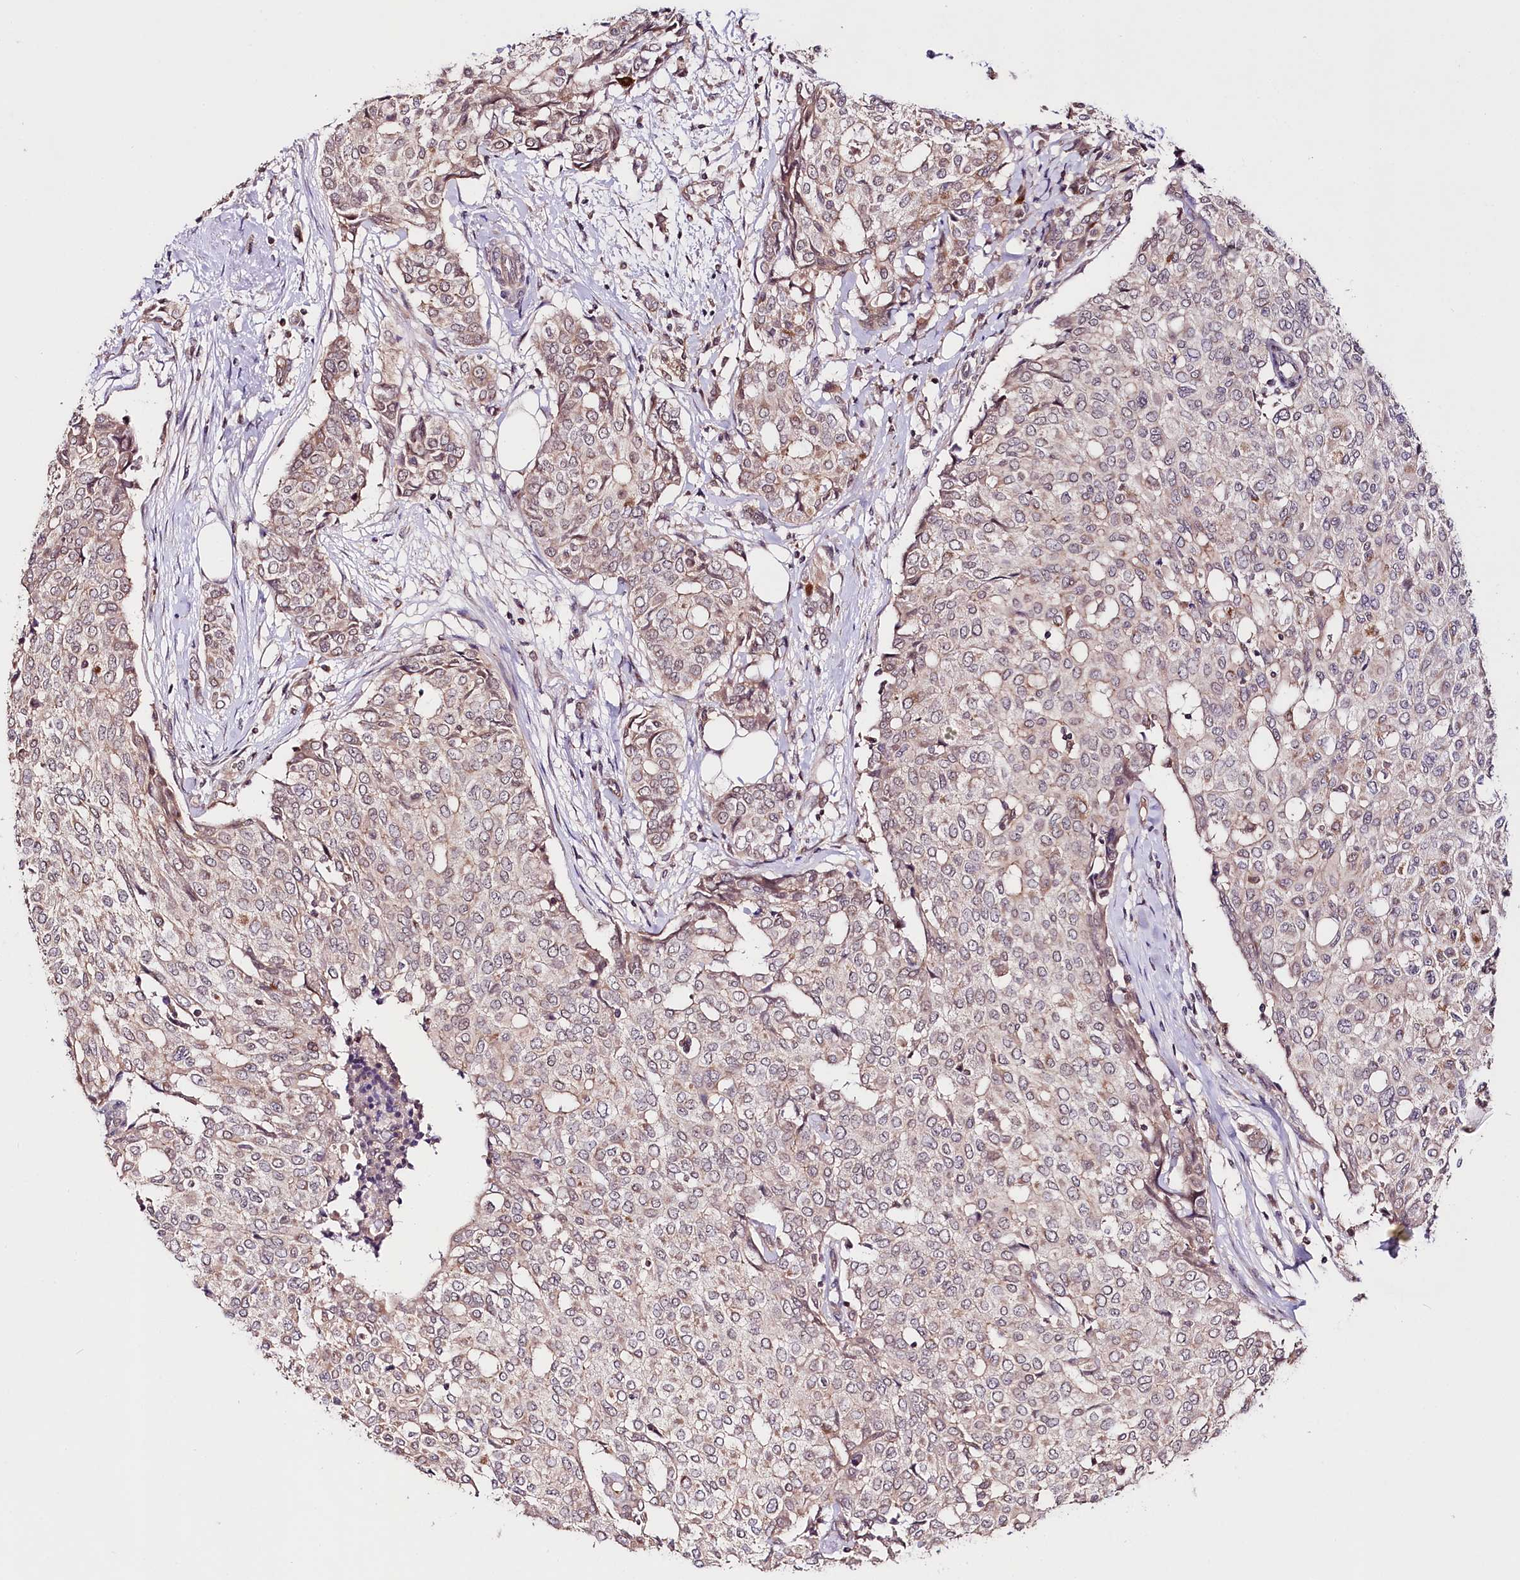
{"staining": {"intensity": "weak", "quantity": ">75%", "location": "cytoplasmic/membranous"}, "tissue": "breast cancer", "cell_type": "Tumor cells", "image_type": "cancer", "snomed": [{"axis": "morphology", "description": "Lobular carcinoma"}, {"axis": "topography", "description": "Breast"}], "caption": "Breast cancer (lobular carcinoma) stained with a brown dye reveals weak cytoplasmic/membranous positive expression in about >75% of tumor cells.", "gene": "TAFAZZIN", "patient": {"sex": "female", "age": 51}}